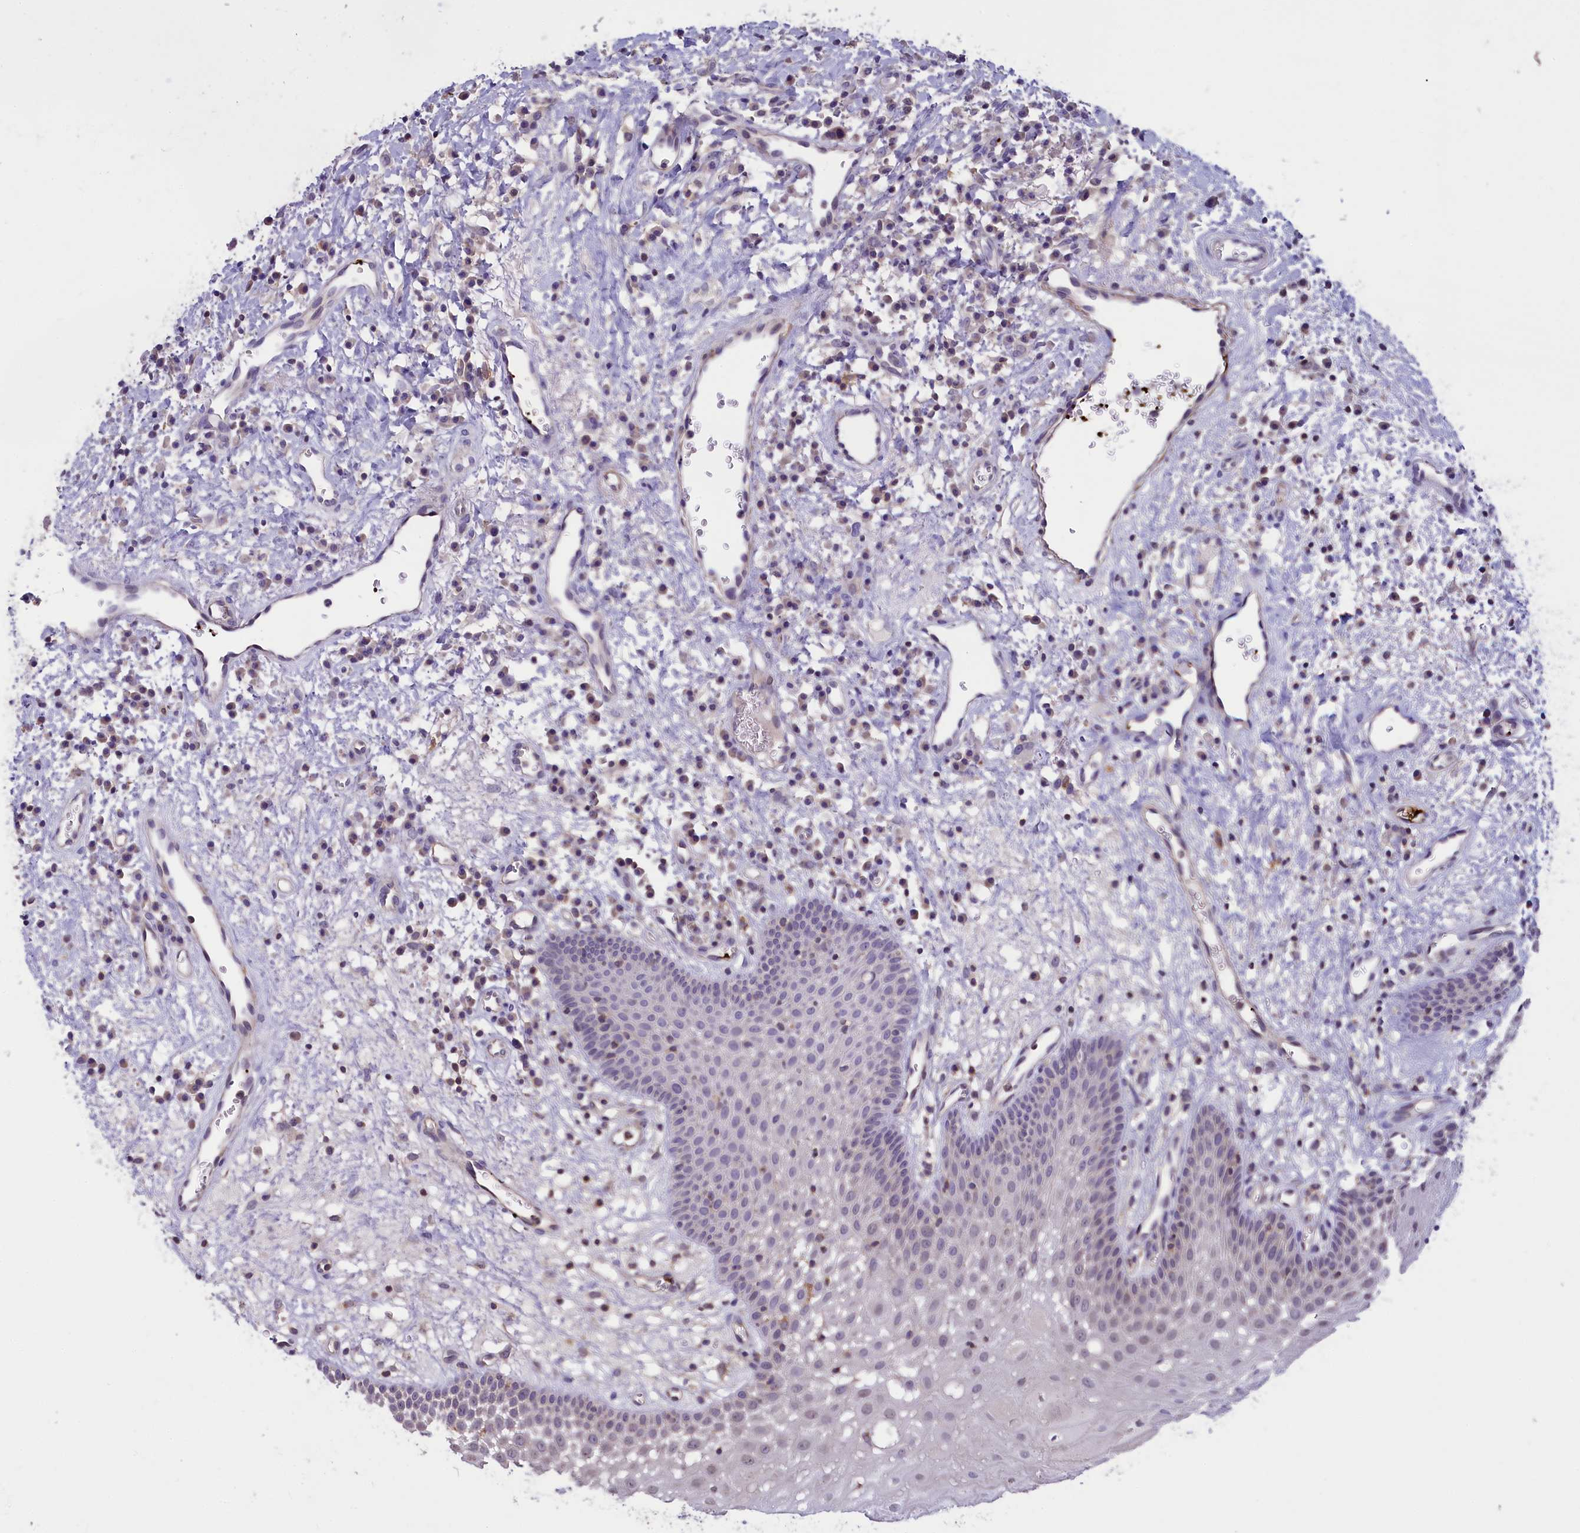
{"staining": {"intensity": "negative", "quantity": "none", "location": "none"}, "tissue": "oral mucosa", "cell_type": "Squamous epithelial cells", "image_type": "normal", "snomed": [{"axis": "morphology", "description": "Normal tissue, NOS"}, {"axis": "topography", "description": "Oral tissue"}], "caption": "There is no significant expression in squamous epithelial cells of oral mucosa. (DAB (3,3'-diaminobenzidine) immunohistochemistry (IHC) with hematoxylin counter stain).", "gene": "HEATR3", "patient": {"sex": "male", "age": 74}}